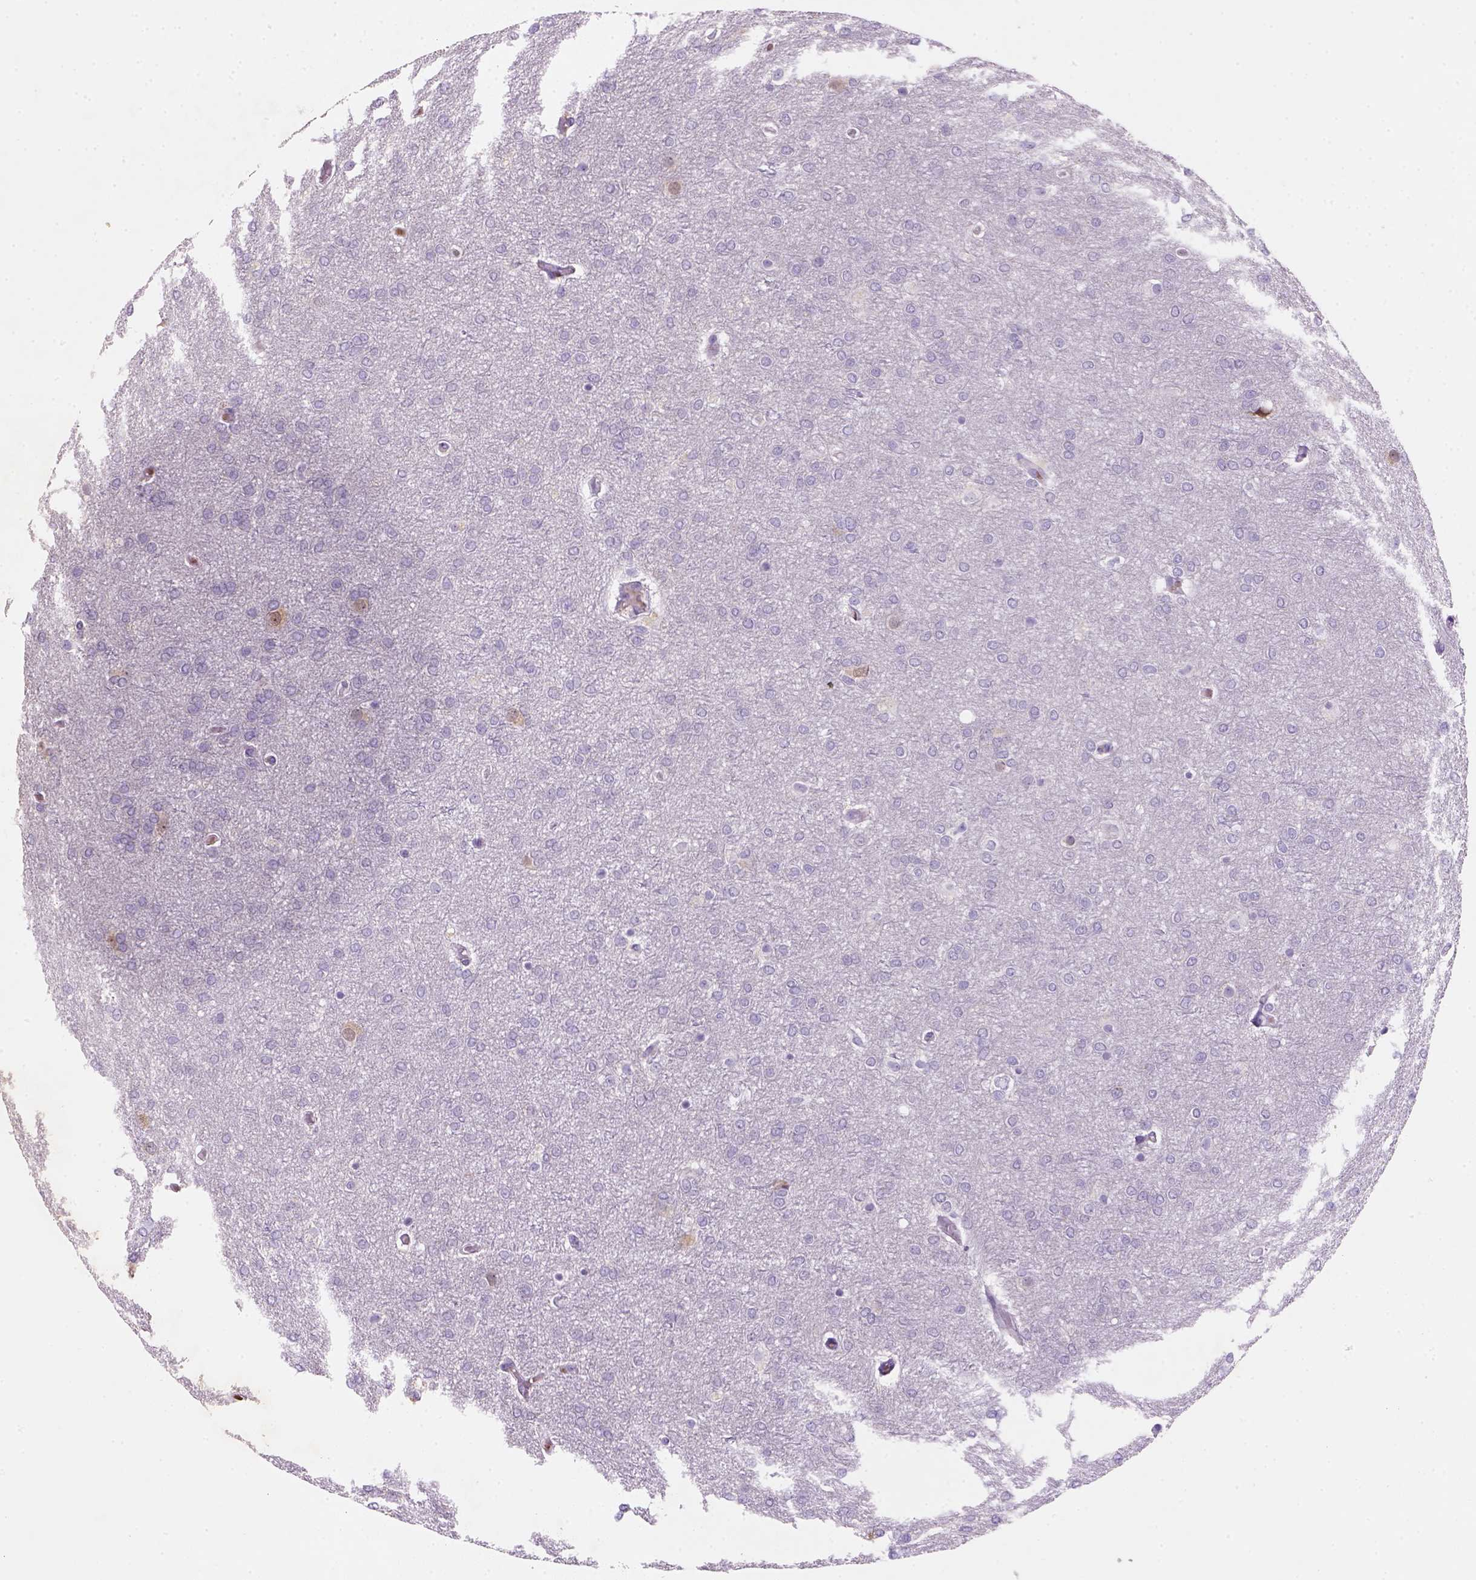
{"staining": {"intensity": "negative", "quantity": "none", "location": "none"}, "tissue": "glioma", "cell_type": "Tumor cells", "image_type": "cancer", "snomed": [{"axis": "morphology", "description": "Glioma, malignant, High grade"}, {"axis": "topography", "description": "Brain"}], "caption": "This micrograph is of high-grade glioma (malignant) stained with immunohistochemistry (IHC) to label a protein in brown with the nuclei are counter-stained blue. There is no expression in tumor cells.", "gene": "ZMAT4", "patient": {"sex": "female", "age": 61}}